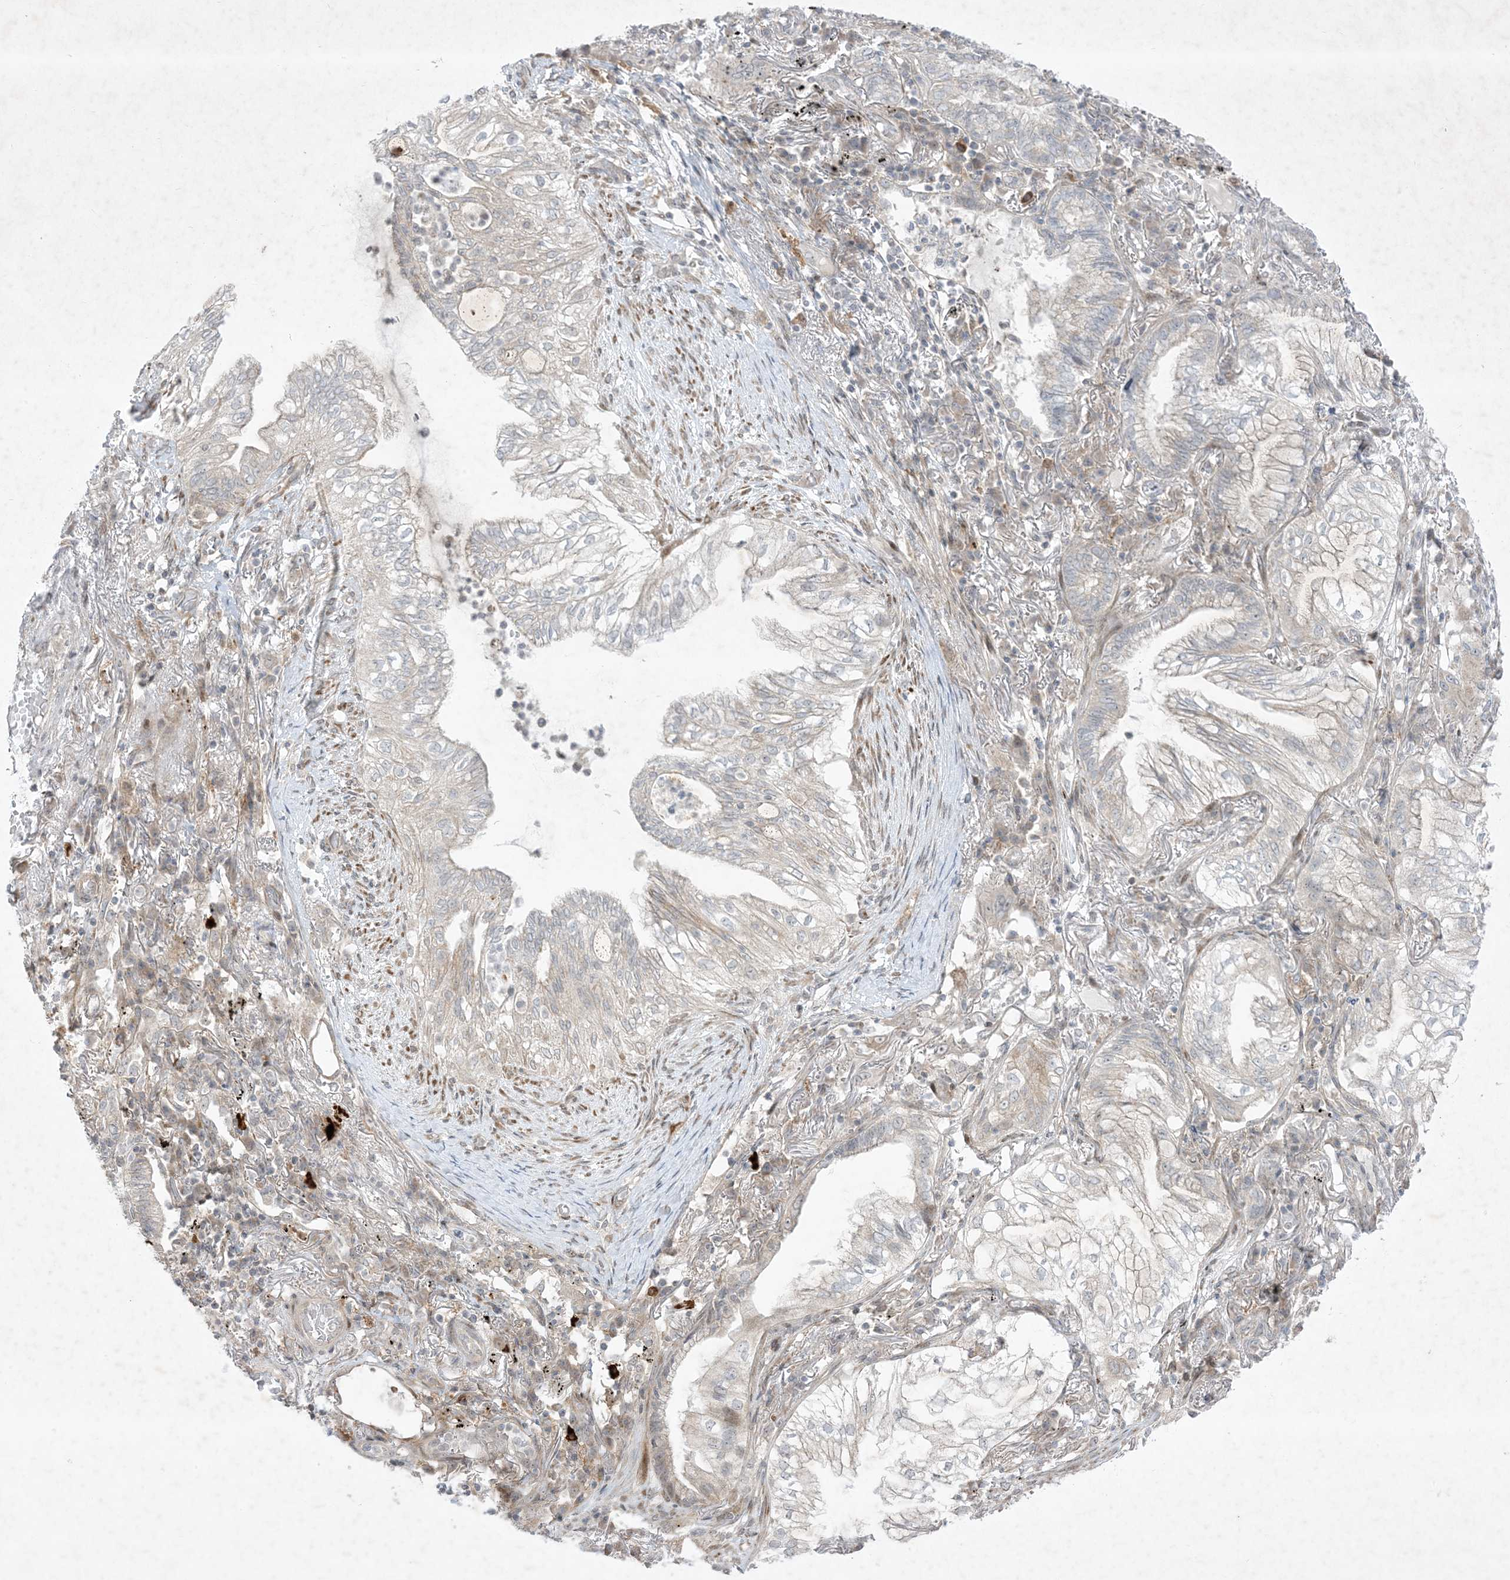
{"staining": {"intensity": "negative", "quantity": "none", "location": "none"}, "tissue": "lung cancer", "cell_type": "Tumor cells", "image_type": "cancer", "snomed": [{"axis": "morphology", "description": "Adenocarcinoma, NOS"}, {"axis": "topography", "description": "Lung"}], "caption": "There is no significant positivity in tumor cells of lung adenocarcinoma.", "gene": "SOGA3", "patient": {"sex": "female", "age": 70}}